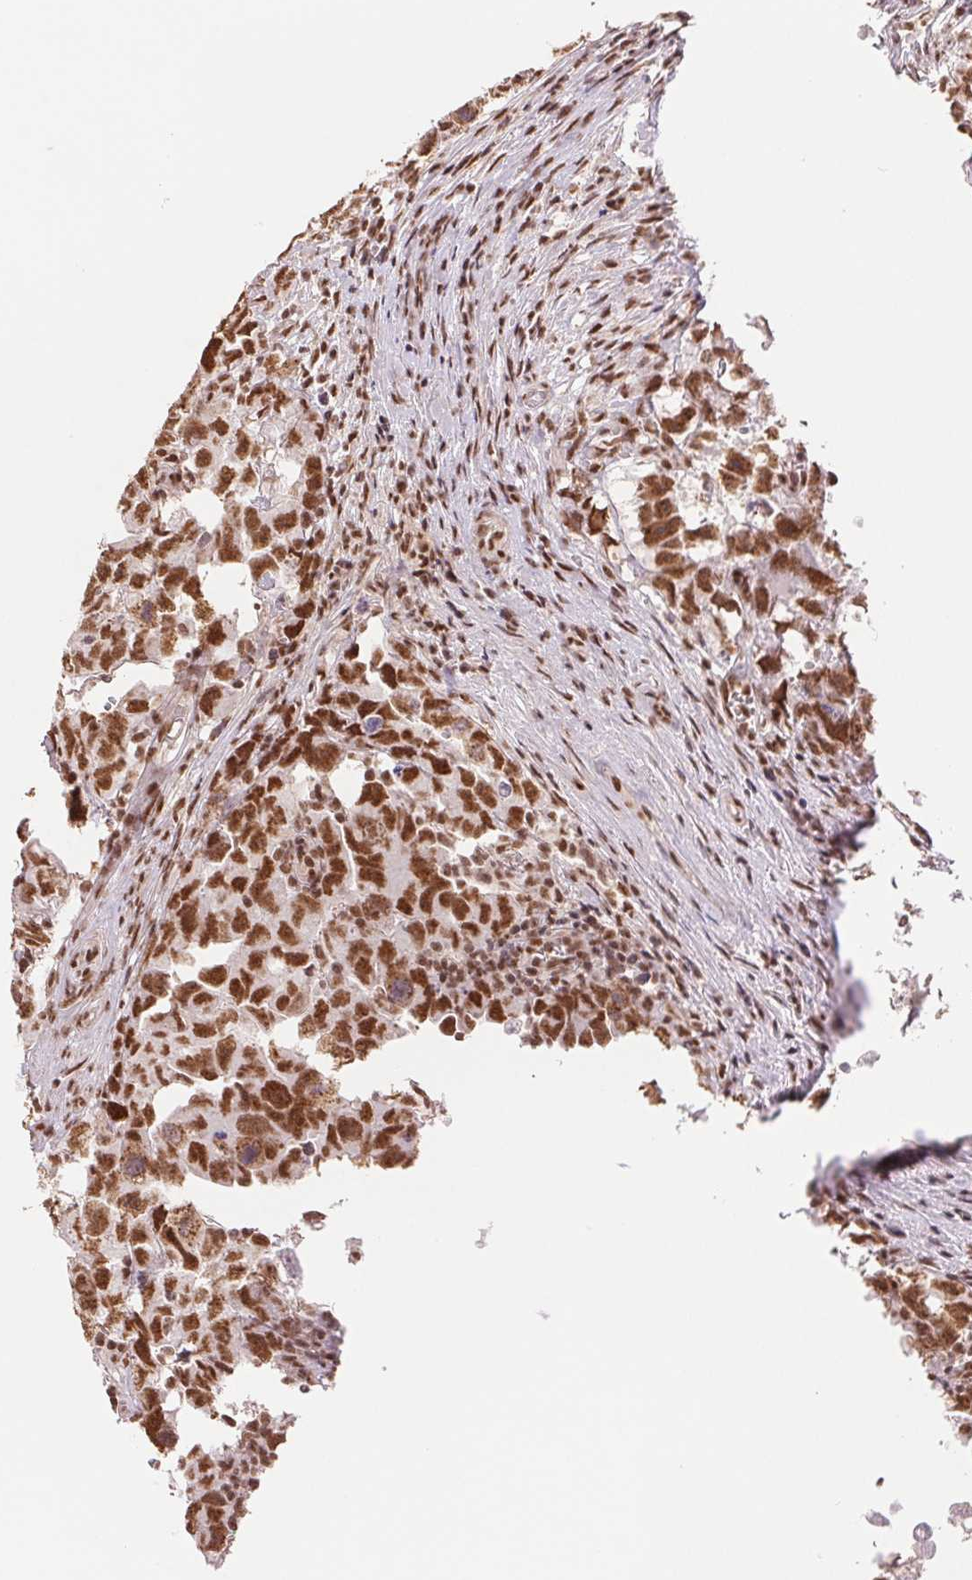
{"staining": {"intensity": "strong", "quantity": ">75%", "location": "nuclear"}, "tissue": "testis cancer", "cell_type": "Tumor cells", "image_type": "cancer", "snomed": [{"axis": "morphology", "description": "Carcinoma, Embryonal, NOS"}, {"axis": "topography", "description": "Testis"}], "caption": "The histopathology image reveals staining of embryonal carcinoma (testis), revealing strong nuclear protein staining (brown color) within tumor cells.", "gene": "SREK1", "patient": {"sex": "male", "age": 22}}